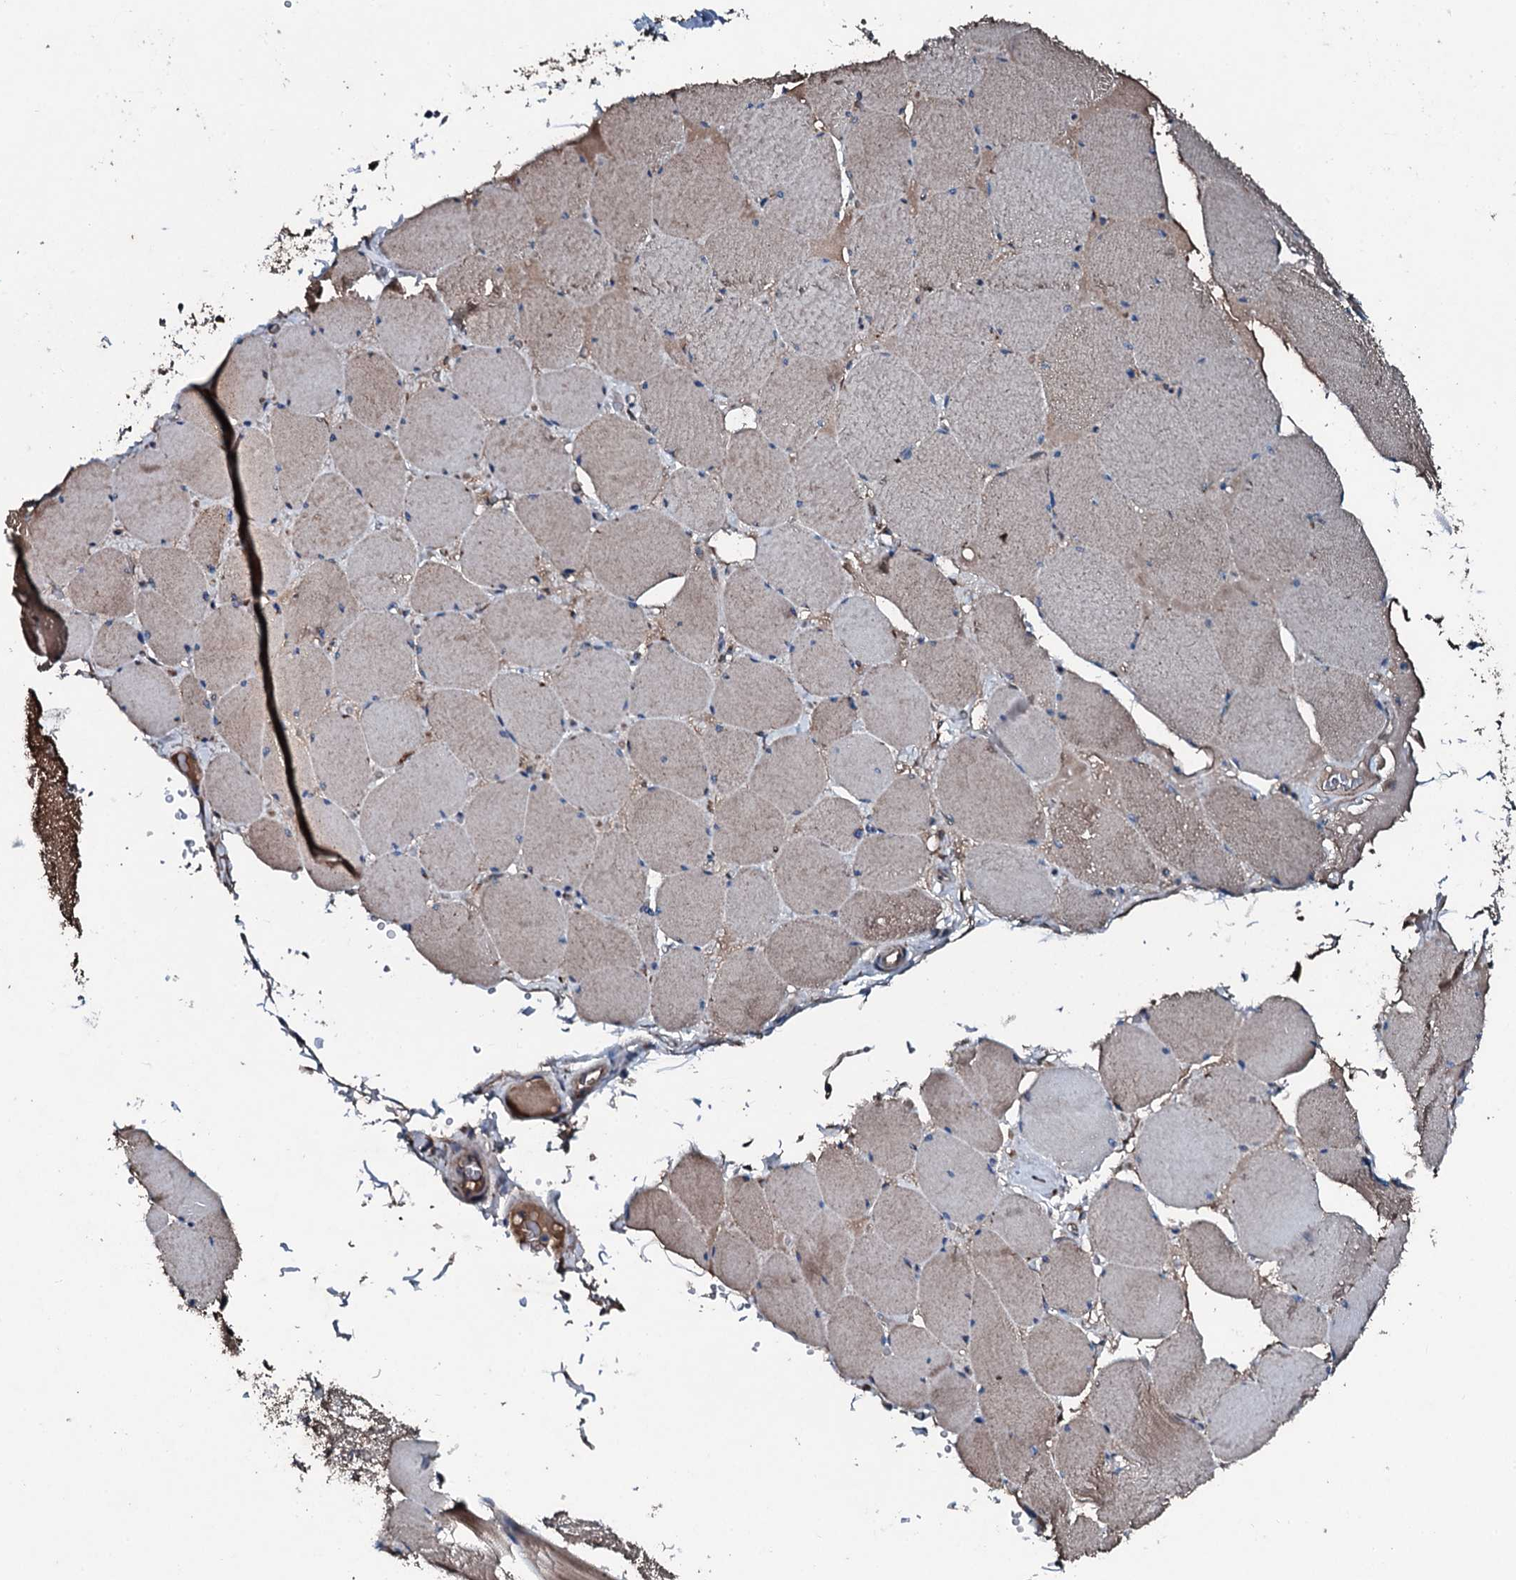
{"staining": {"intensity": "weak", "quantity": ">75%", "location": "cytoplasmic/membranous"}, "tissue": "skeletal muscle", "cell_type": "Myocytes", "image_type": "normal", "snomed": [{"axis": "morphology", "description": "Normal tissue, NOS"}, {"axis": "topography", "description": "Skeletal muscle"}, {"axis": "topography", "description": "Head-Neck"}], "caption": "Unremarkable skeletal muscle reveals weak cytoplasmic/membranous staining in about >75% of myocytes, visualized by immunohistochemistry.", "gene": "ACSS3", "patient": {"sex": "male", "age": 66}}